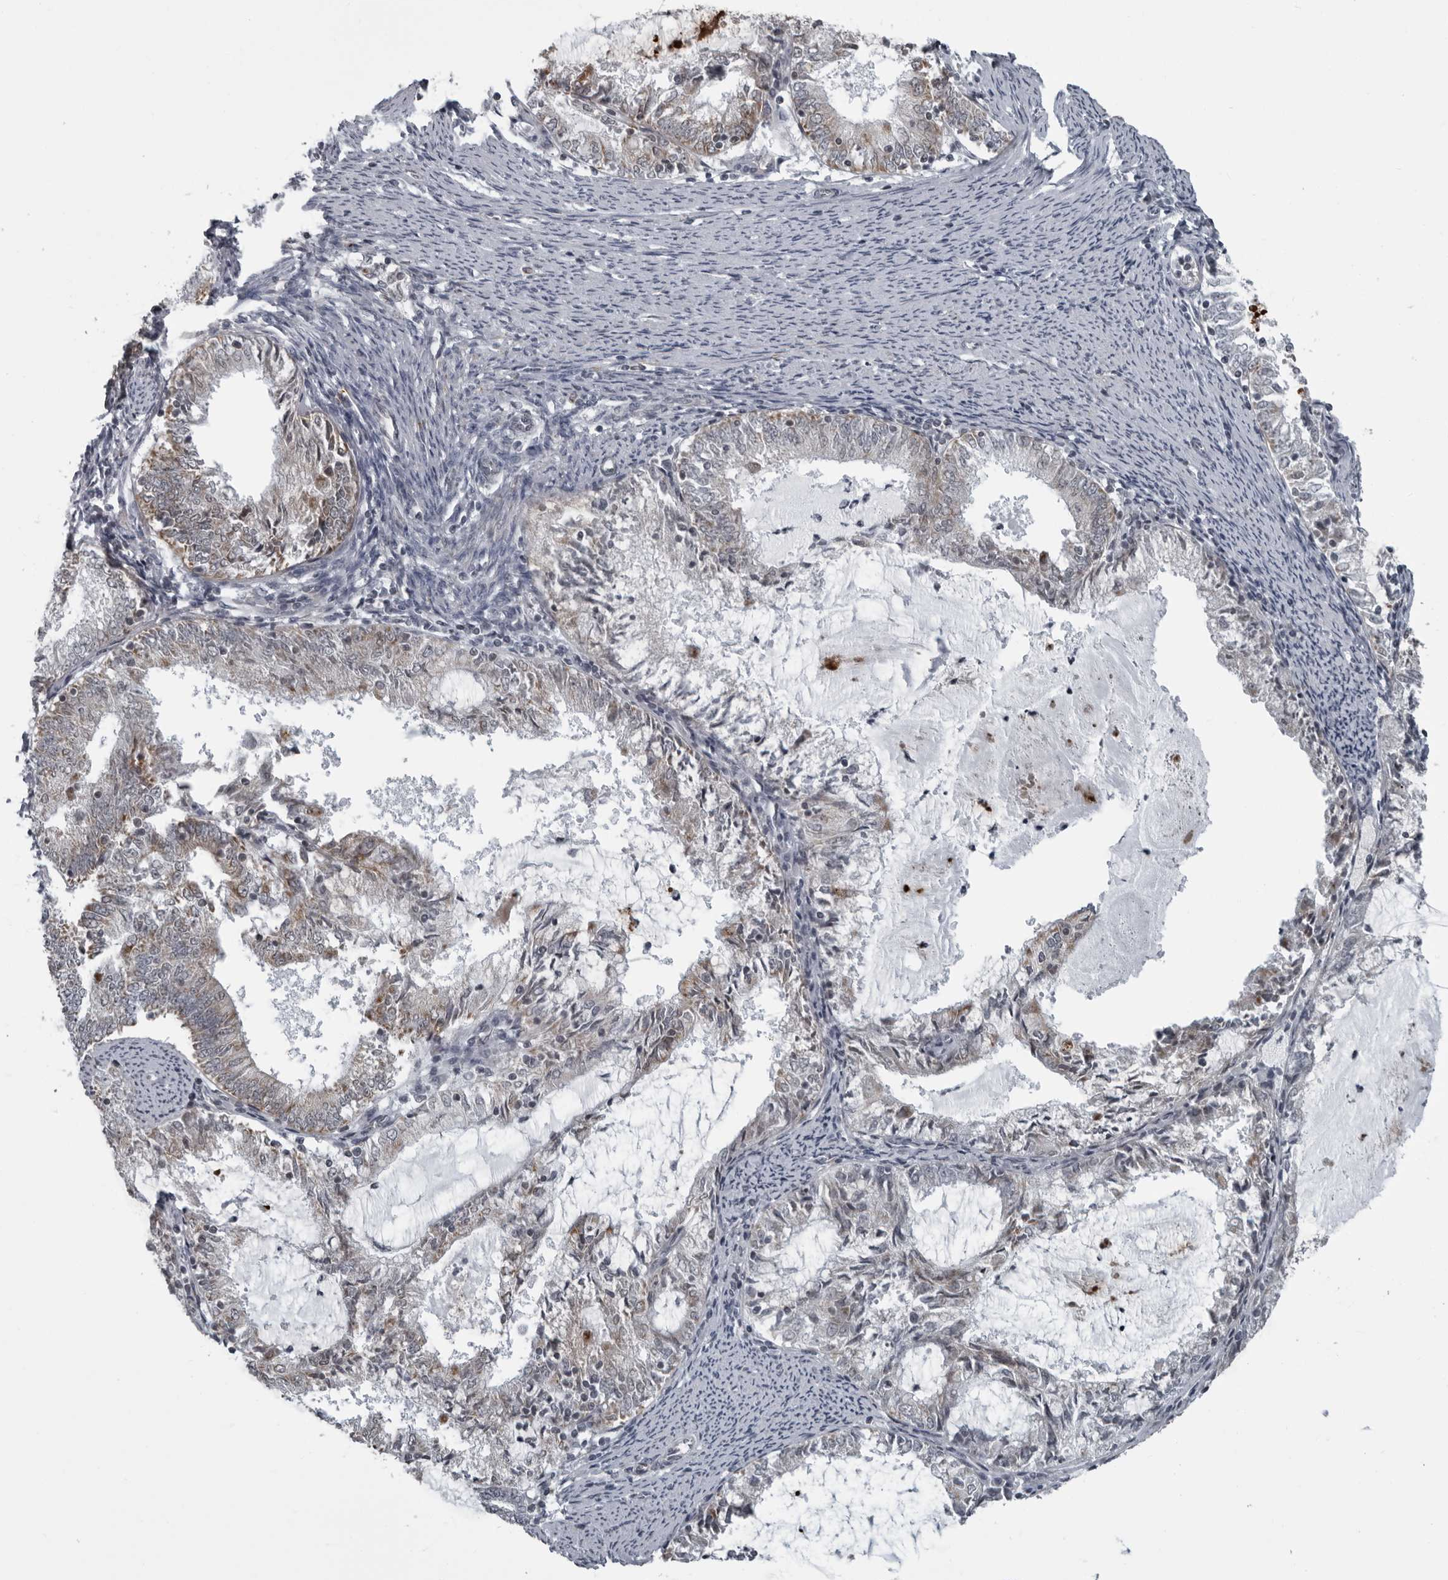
{"staining": {"intensity": "weak", "quantity": "25%-75%", "location": "cytoplasmic/membranous"}, "tissue": "endometrial cancer", "cell_type": "Tumor cells", "image_type": "cancer", "snomed": [{"axis": "morphology", "description": "Adenocarcinoma, NOS"}, {"axis": "topography", "description": "Endometrium"}], "caption": "Human endometrial cancer stained with a brown dye shows weak cytoplasmic/membranous positive positivity in about 25%-75% of tumor cells.", "gene": "RTCA", "patient": {"sex": "female", "age": 57}}